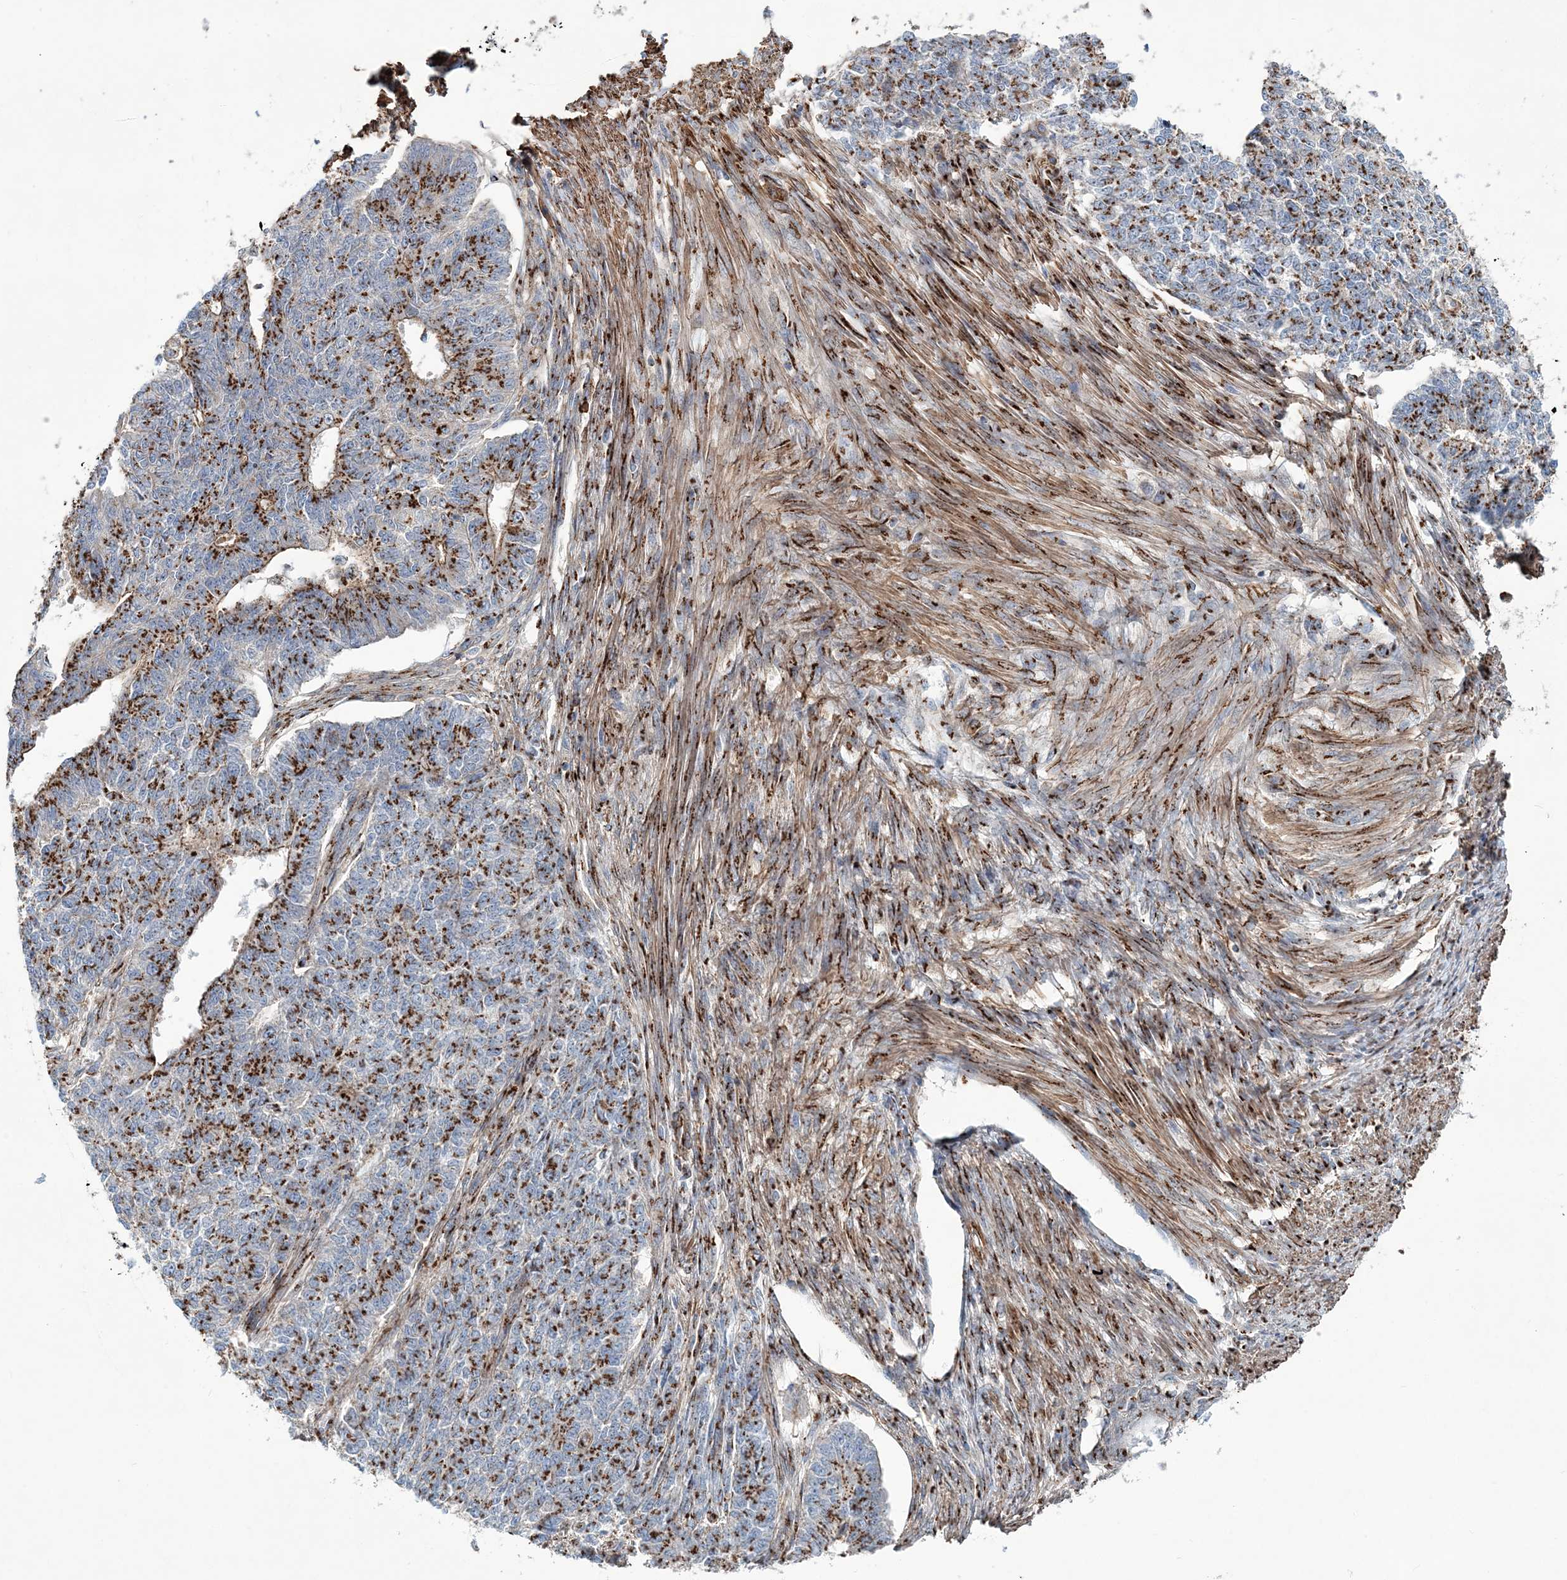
{"staining": {"intensity": "strong", "quantity": ">75%", "location": "cytoplasmic/membranous"}, "tissue": "endometrial cancer", "cell_type": "Tumor cells", "image_type": "cancer", "snomed": [{"axis": "morphology", "description": "Adenocarcinoma, NOS"}, {"axis": "topography", "description": "Endometrium"}], "caption": "IHC of adenocarcinoma (endometrial) displays high levels of strong cytoplasmic/membranous expression in about >75% of tumor cells.", "gene": "MAN1A2", "patient": {"sex": "female", "age": 32}}